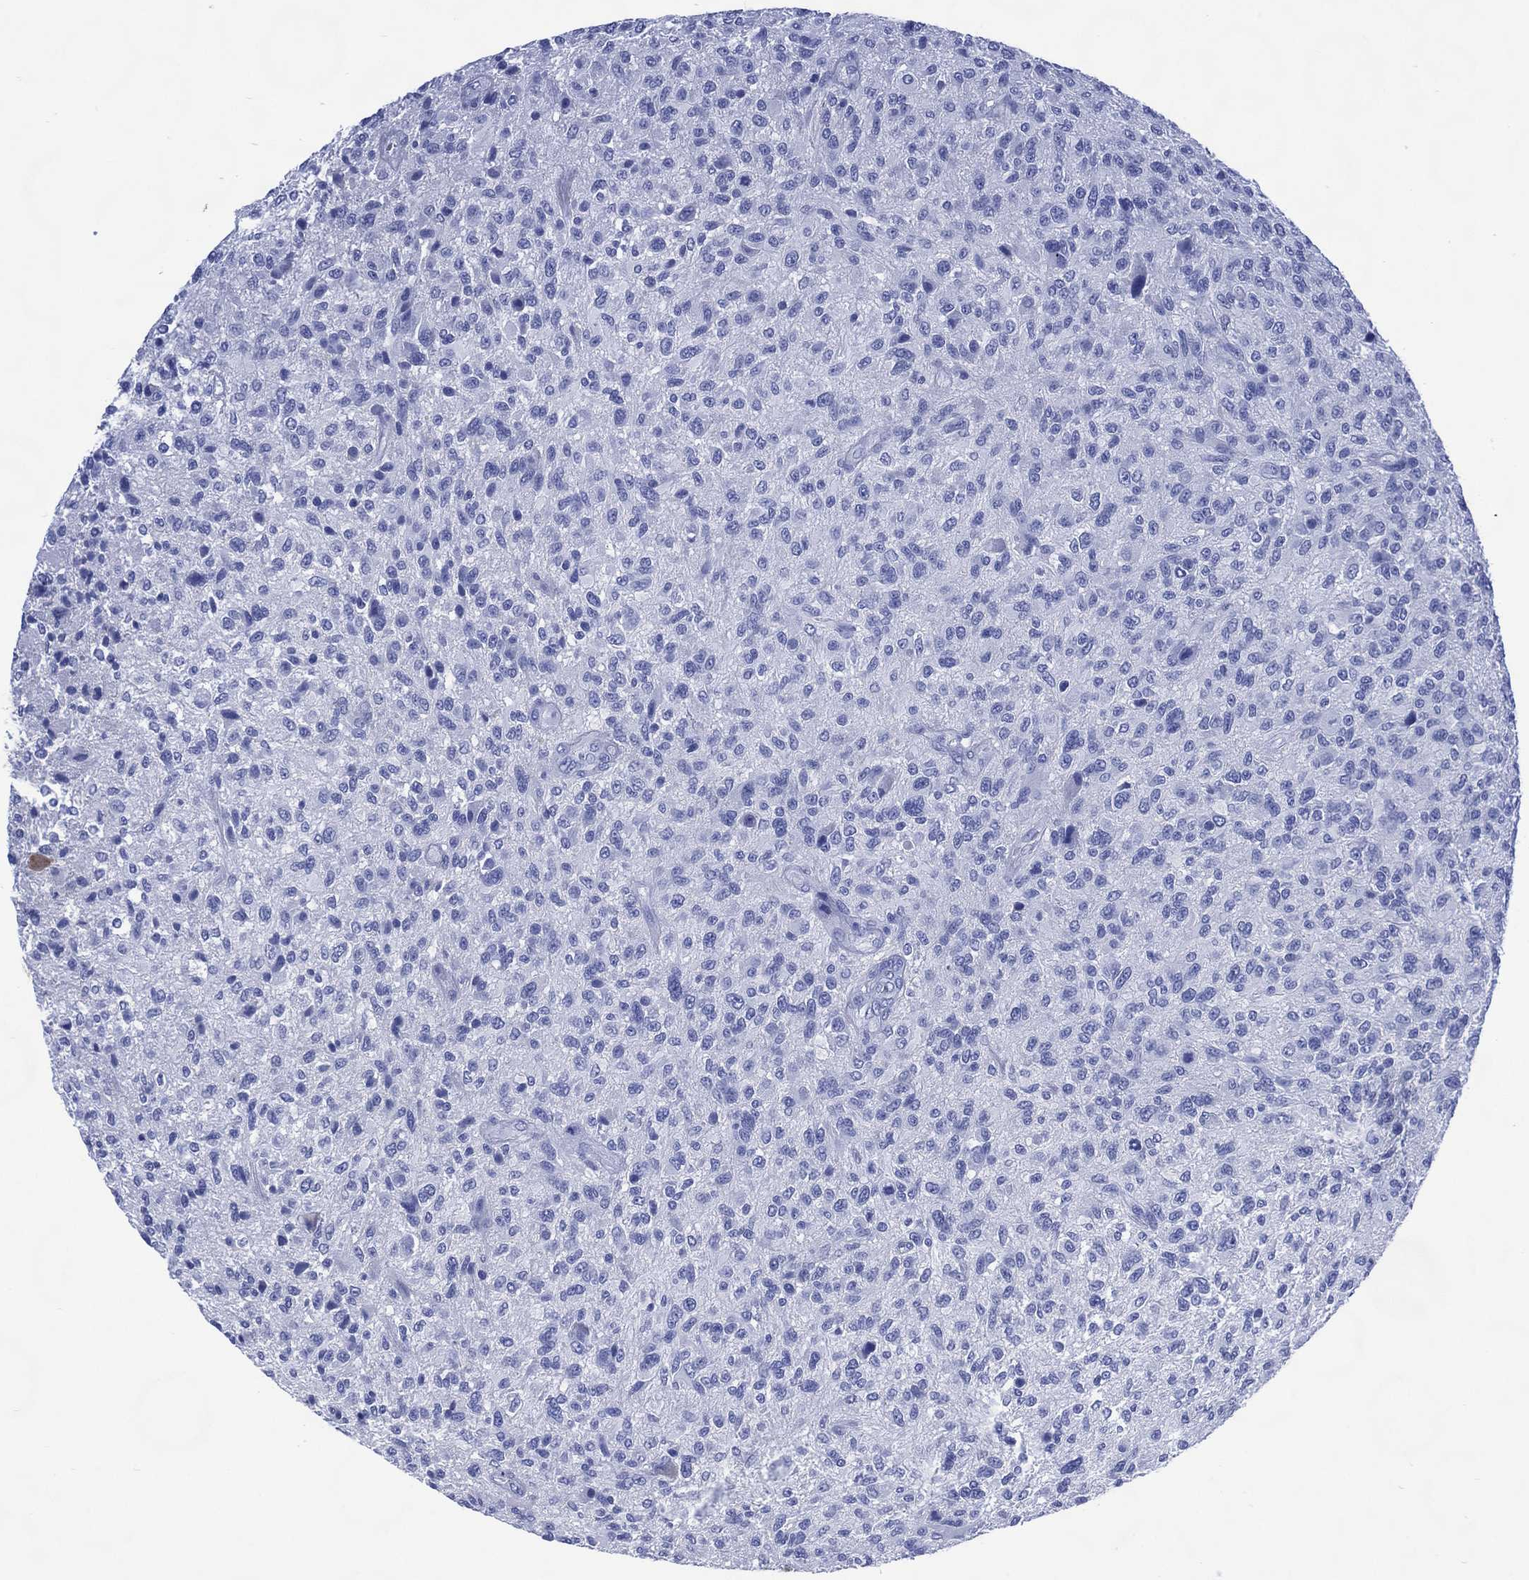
{"staining": {"intensity": "negative", "quantity": "none", "location": "none"}, "tissue": "glioma", "cell_type": "Tumor cells", "image_type": "cancer", "snomed": [{"axis": "morphology", "description": "Glioma, malignant, High grade"}, {"axis": "topography", "description": "Brain"}], "caption": "A high-resolution micrograph shows immunohistochemistry staining of malignant glioma (high-grade), which exhibits no significant staining in tumor cells.", "gene": "SHCBP1L", "patient": {"sex": "male", "age": 47}}